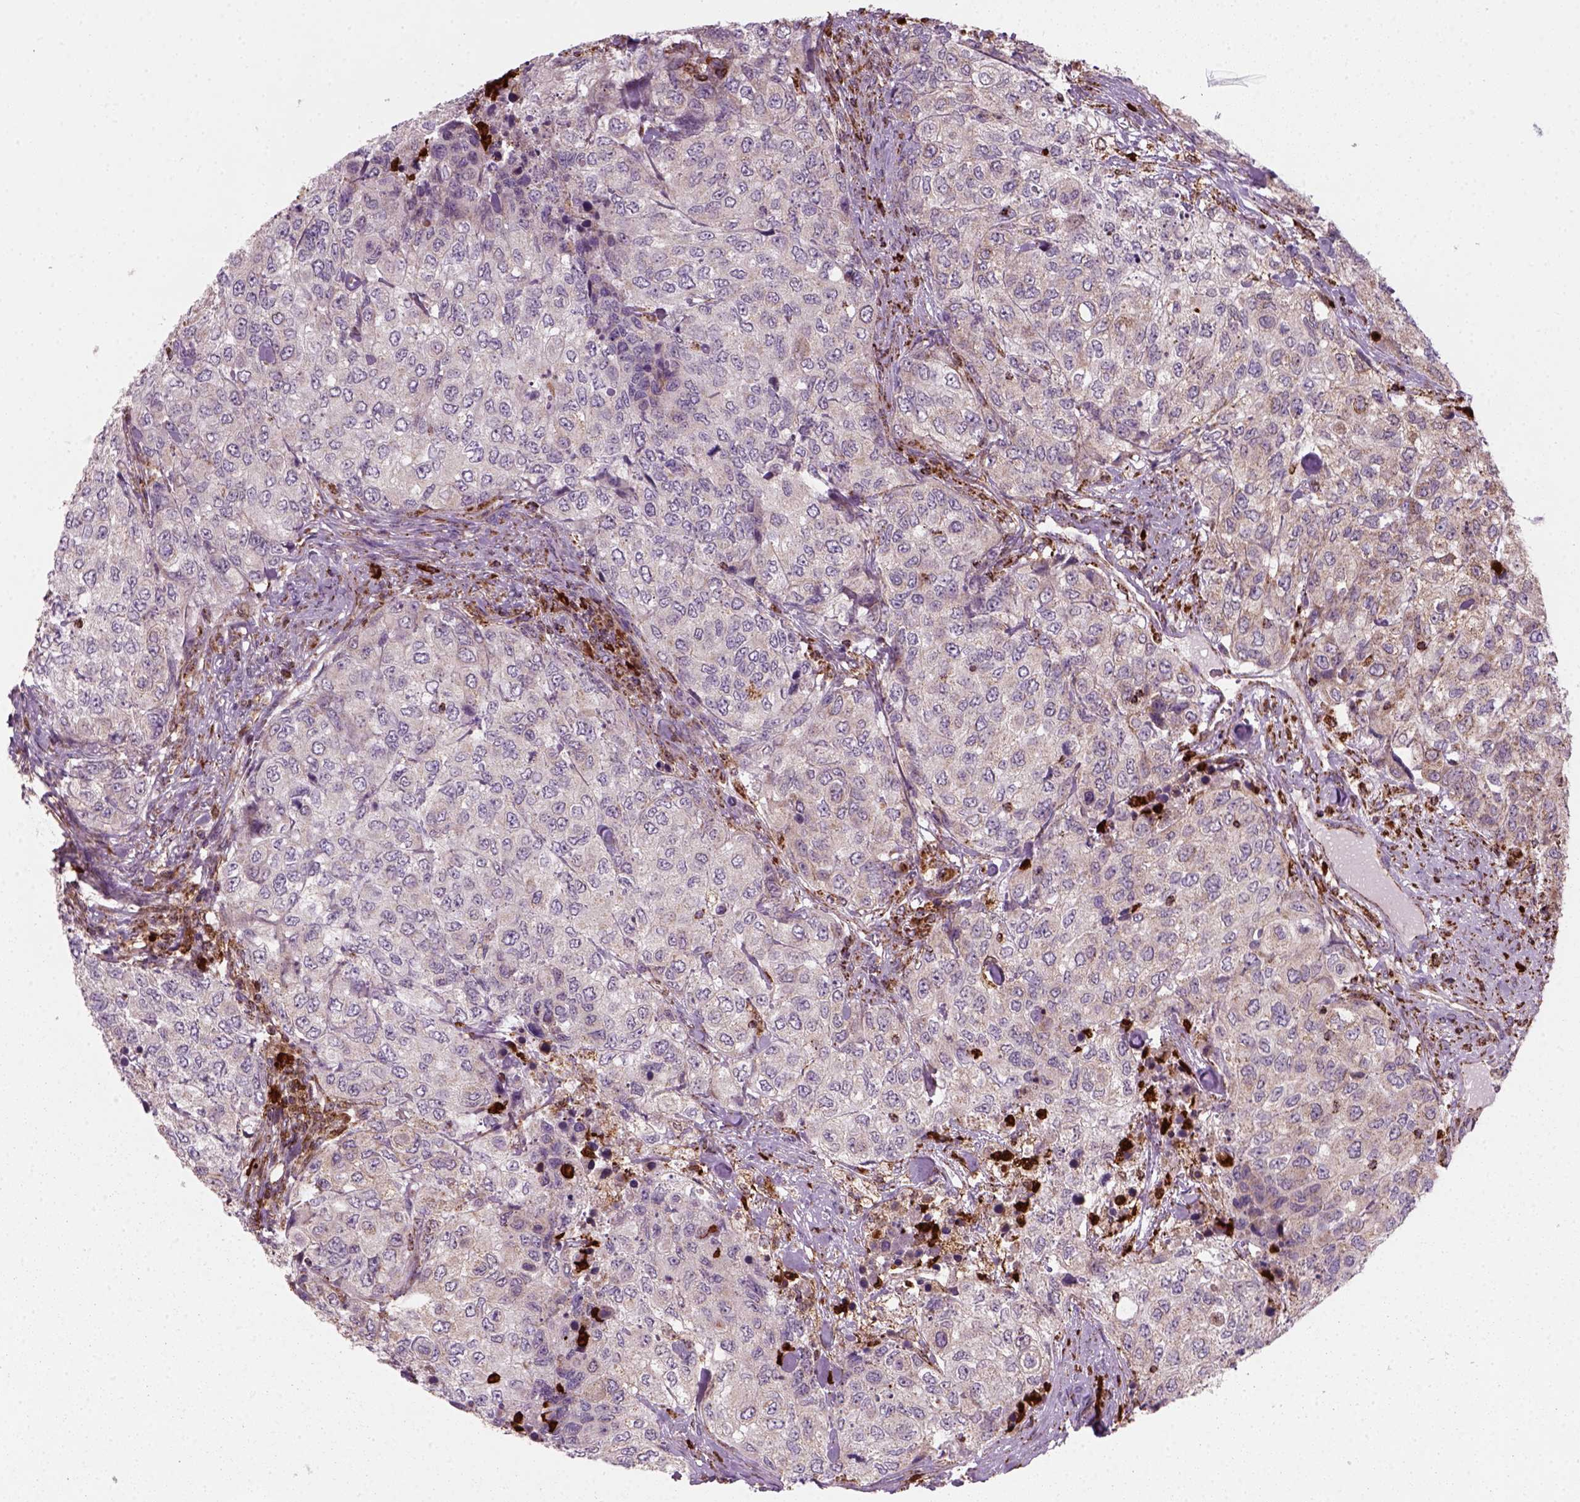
{"staining": {"intensity": "negative", "quantity": "none", "location": "none"}, "tissue": "urothelial cancer", "cell_type": "Tumor cells", "image_type": "cancer", "snomed": [{"axis": "morphology", "description": "Urothelial carcinoma, High grade"}, {"axis": "topography", "description": "Urinary bladder"}], "caption": "Tumor cells are negative for brown protein staining in urothelial cancer. The staining was performed using DAB (3,3'-diaminobenzidine) to visualize the protein expression in brown, while the nuclei were stained in blue with hematoxylin (Magnification: 20x).", "gene": "NUDT16L1", "patient": {"sex": "female", "age": 78}}